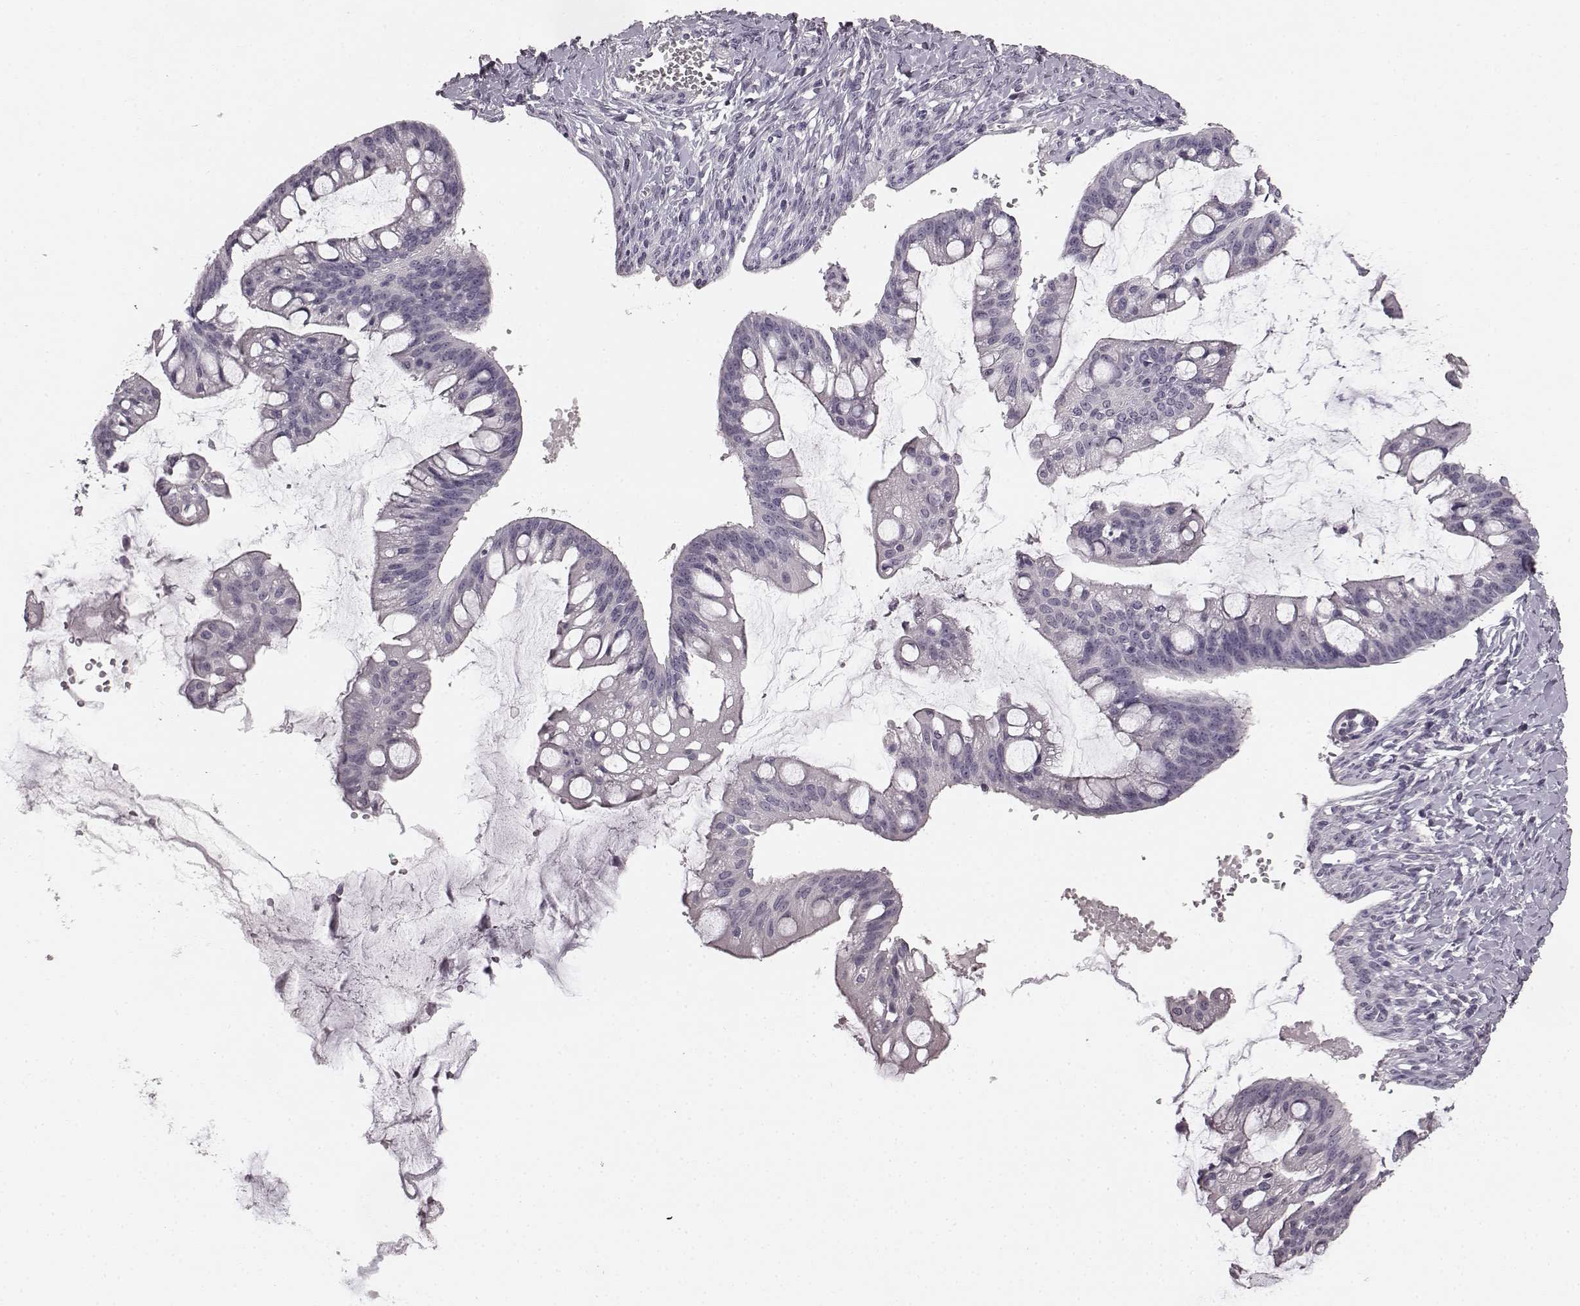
{"staining": {"intensity": "negative", "quantity": "none", "location": "none"}, "tissue": "ovarian cancer", "cell_type": "Tumor cells", "image_type": "cancer", "snomed": [{"axis": "morphology", "description": "Cystadenocarcinoma, mucinous, NOS"}, {"axis": "topography", "description": "Ovary"}], "caption": "Histopathology image shows no protein positivity in tumor cells of ovarian cancer tissue. (Brightfield microscopy of DAB immunohistochemistry at high magnification).", "gene": "RIT2", "patient": {"sex": "female", "age": 73}}